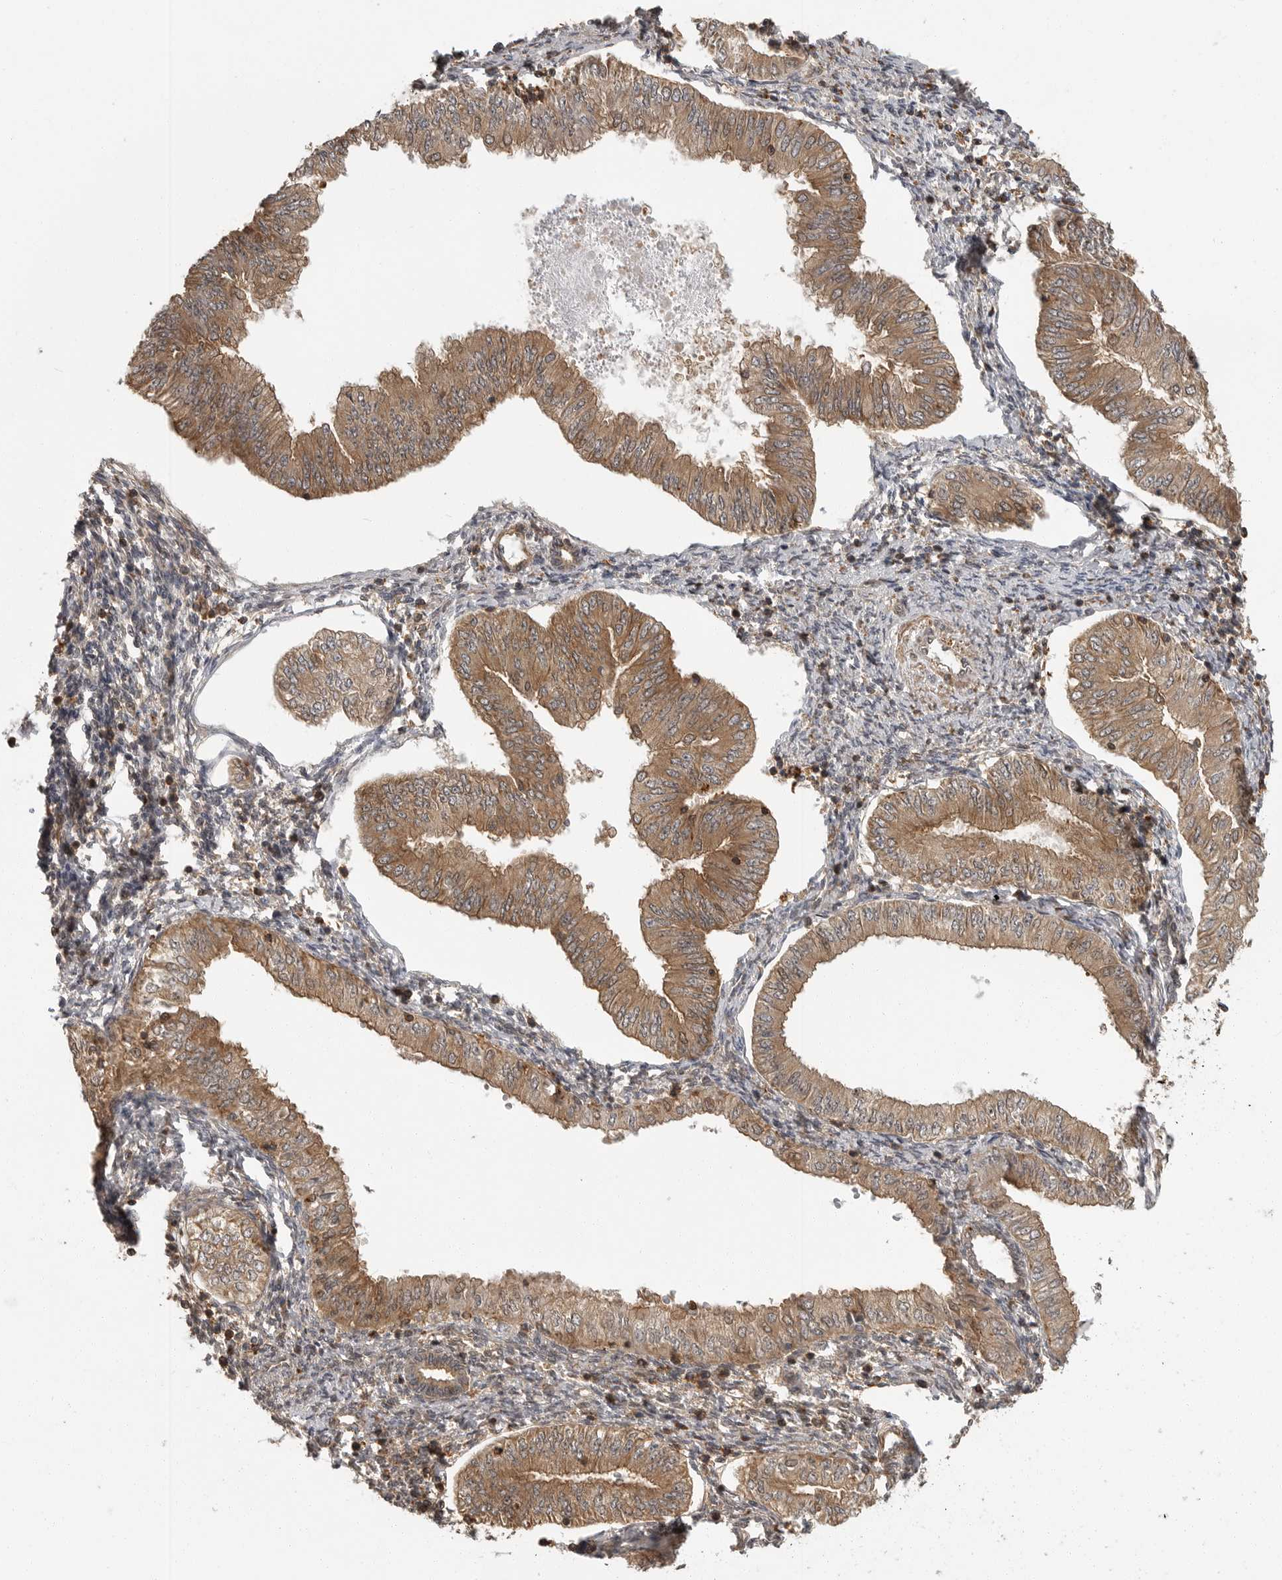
{"staining": {"intensity": "moderate", "quantity": ">75%", "location": "cytoplasmic/membranous"}, "tissue": "endometrial cancer", "cell_type": "Tumor cells", "image_type": "cancer", "snomed": [{"axis": "morphology", "description": "Normal tissue, NOS"}, {"axis": "morphology", "description": "Adenocarcinoma, NOS"}, {"axis": "topography", "description": "Endometrium"}], "caption": "A photomicrograph of endometrial cancer stained for a protein reveals moderate cytoplasmic/membranous brown staining in tumor cells. Nuclei are stained in blue.", "gene": "ERN1", "patient": {"sex": "female", "age": 53}}